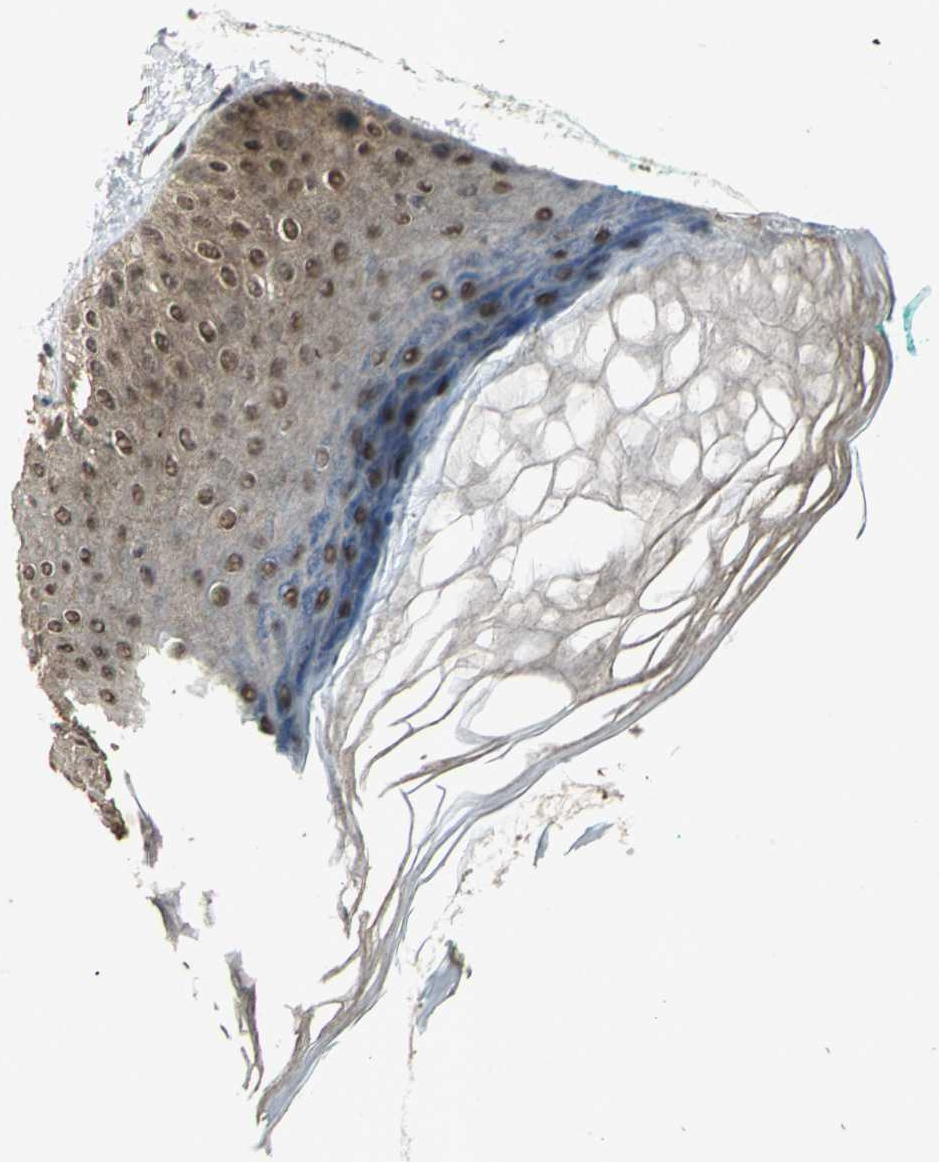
{"staining": {"intensity": "moderate", "quantity": "25%-75%", "location": "cytoplasmic/membranous,nuclear"}, "tissue": "skin", "cell_type": "Keratinocytes", "image_type": "normal", "snomed": [{"axis": "morphology", "description": "Normal tissue, NOS"}, {"axis": "topography", "description": "Skin"}], "caption": "Moderate cytoplasmic/membranous,nuclear expression is identified in approximately 25%-75% of keratinocytes in benign skin.", "gene": "NOTCH3", "patient": {"sex": "male", "age": 26}}